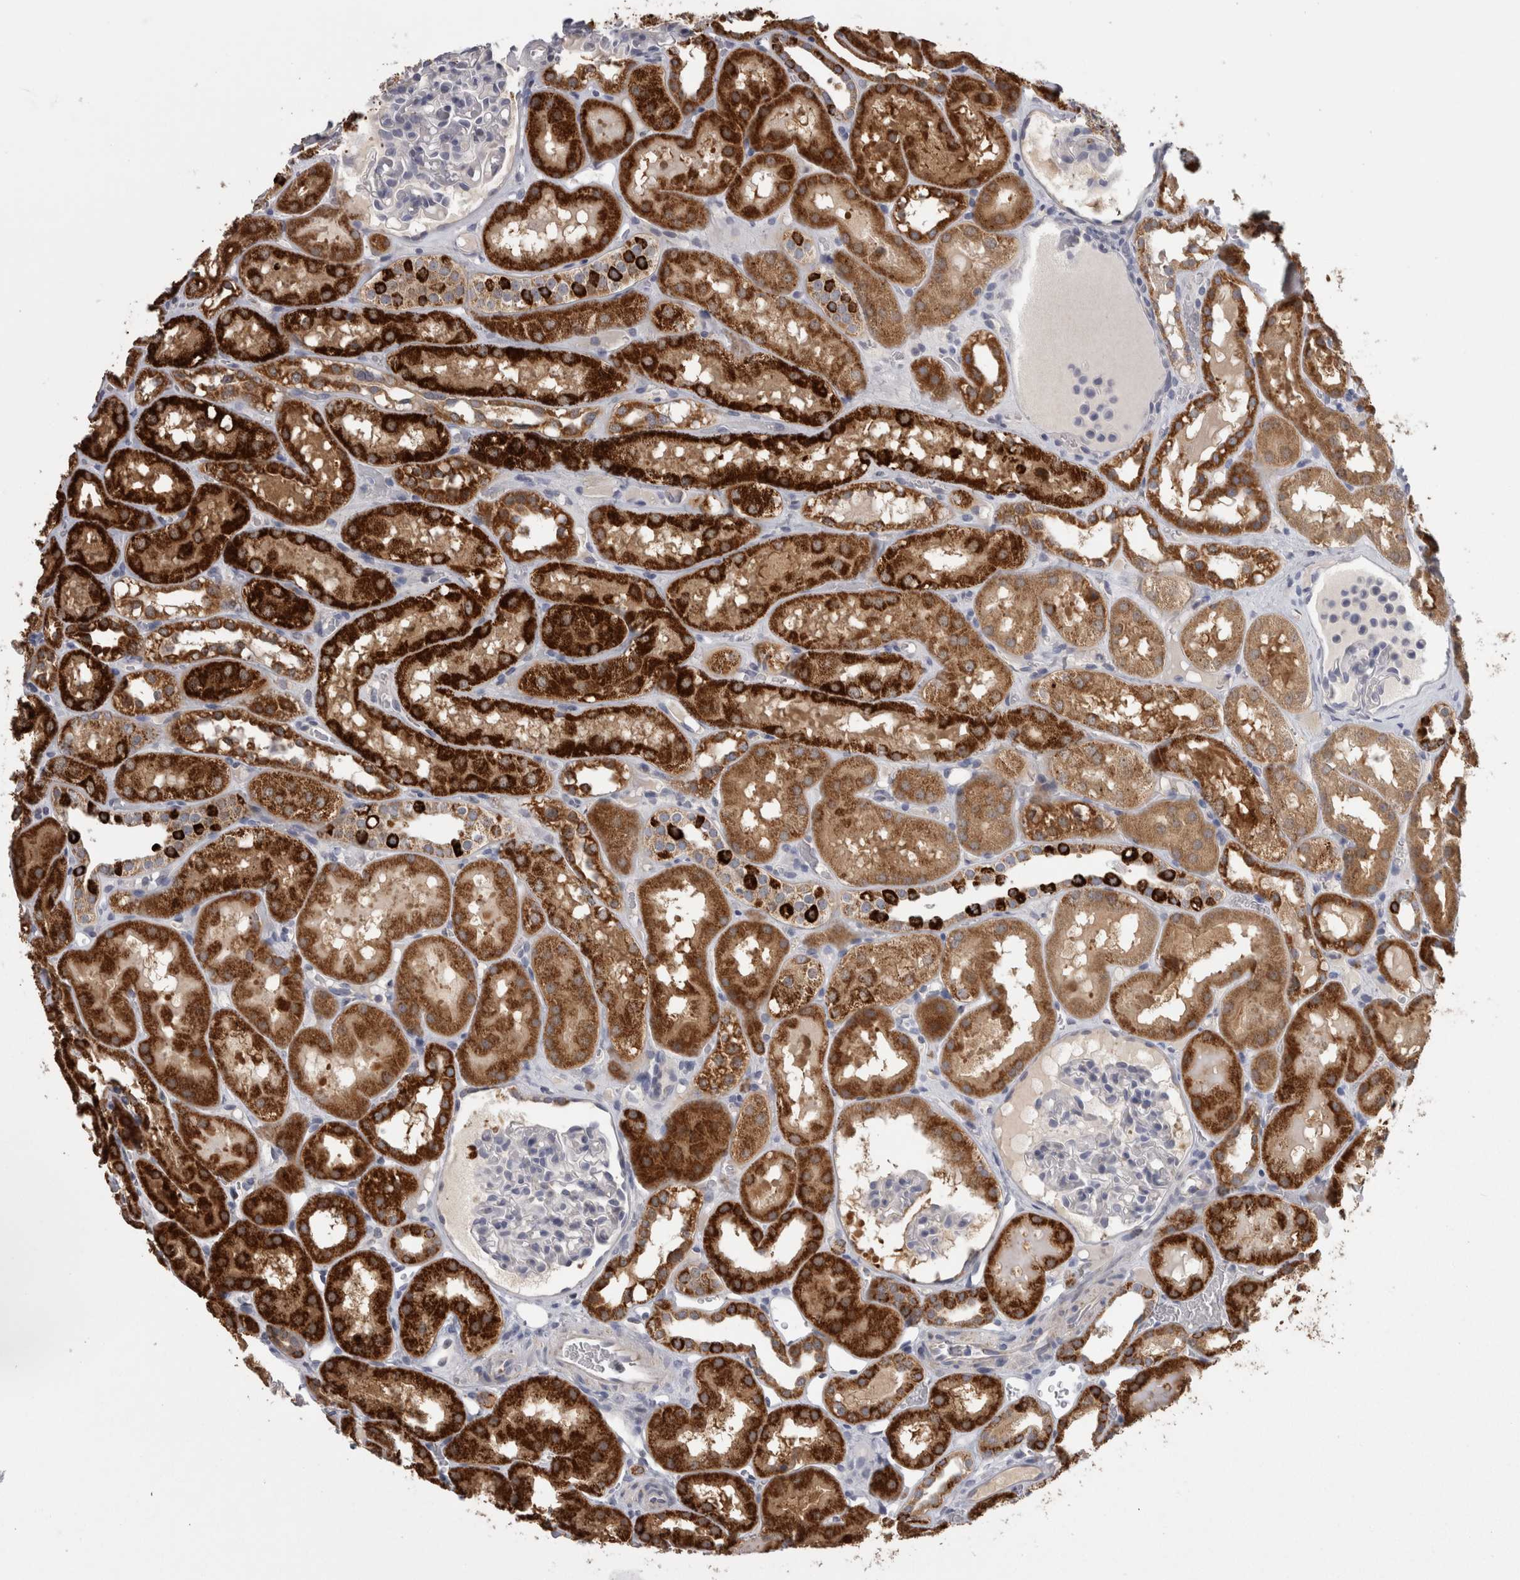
{"staining": {"intensity": "negative", "quantity": "none", "location": "none"}, "tissue": "kidney", "cell_type": "Cells in glomeruli", "image_type": "normal", "snomed": [{"axis": "morphology", "description": "Normal tissue, NOS"}, {"axis": "topography", "description": "Kidney"}, {"axis": "topography", "description": "Urinary bladder"}], "caption": "Immunohistochemistry (IHC) of benign human kidney demonstrates no positivity in cells in glomeruli. The staining is performed using DAB (3,3'-diaminobenzidine) brown chromogen with nuclei counter-stained in using hematoxylin.", "gene": "TCAP", "patient": {"sex": "male", "age": 16}}